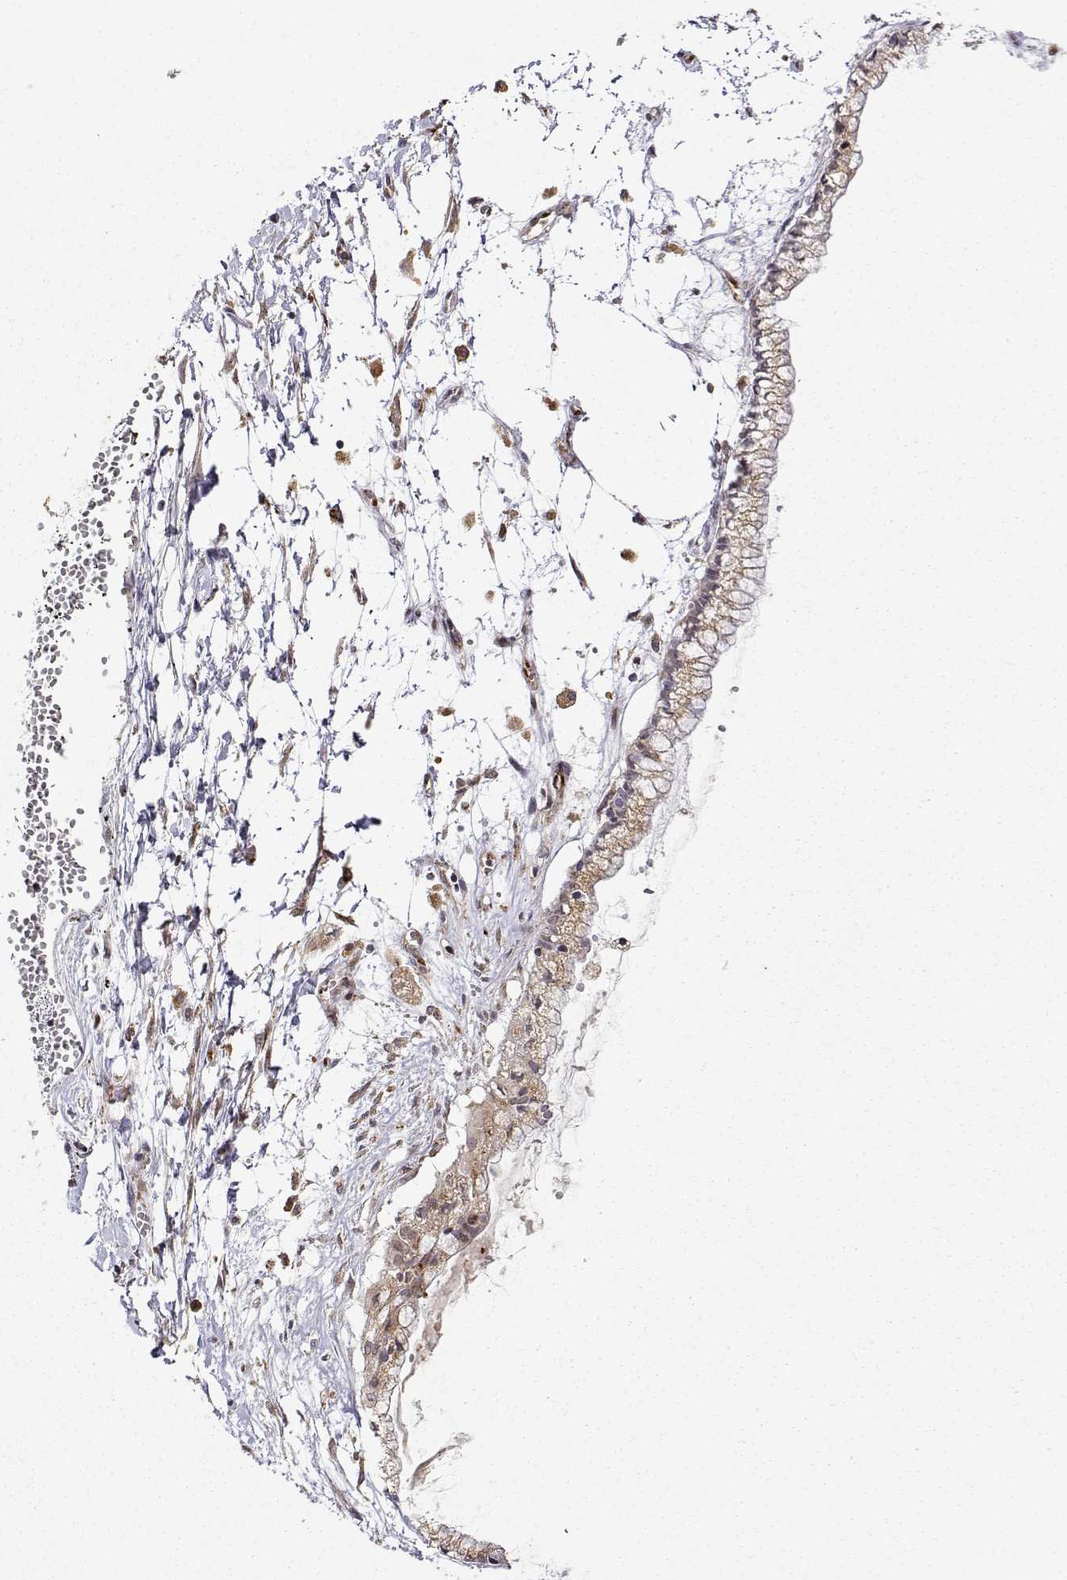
{"staining": {"intensity": "weak", "quantity": ">75%", "location": "cytoplasmic/membranous"}, "tissue": "ovarian cancer", "cell_type": "Tumor cells", "image_type": "cancer", "snomed": [{"axis": "morphology", "description": "Cystadenocarcinoma, mucinous, NOS"}, {"axis": "topography", "description": "Ovary"}], "caption": "The image reveals staining of ovarian cancer, revealing weak cytoplasmic/membranous protein positivity (brown color) within tumor cells. The staining is performed using DAB (3,3'-diaminobenzidine) brown chromogen to label protein expression. The nuclei are counter-stained blue using hematoxylin.", "gene": "RNF13", "patient": {"sex": "female", "age": 67}}